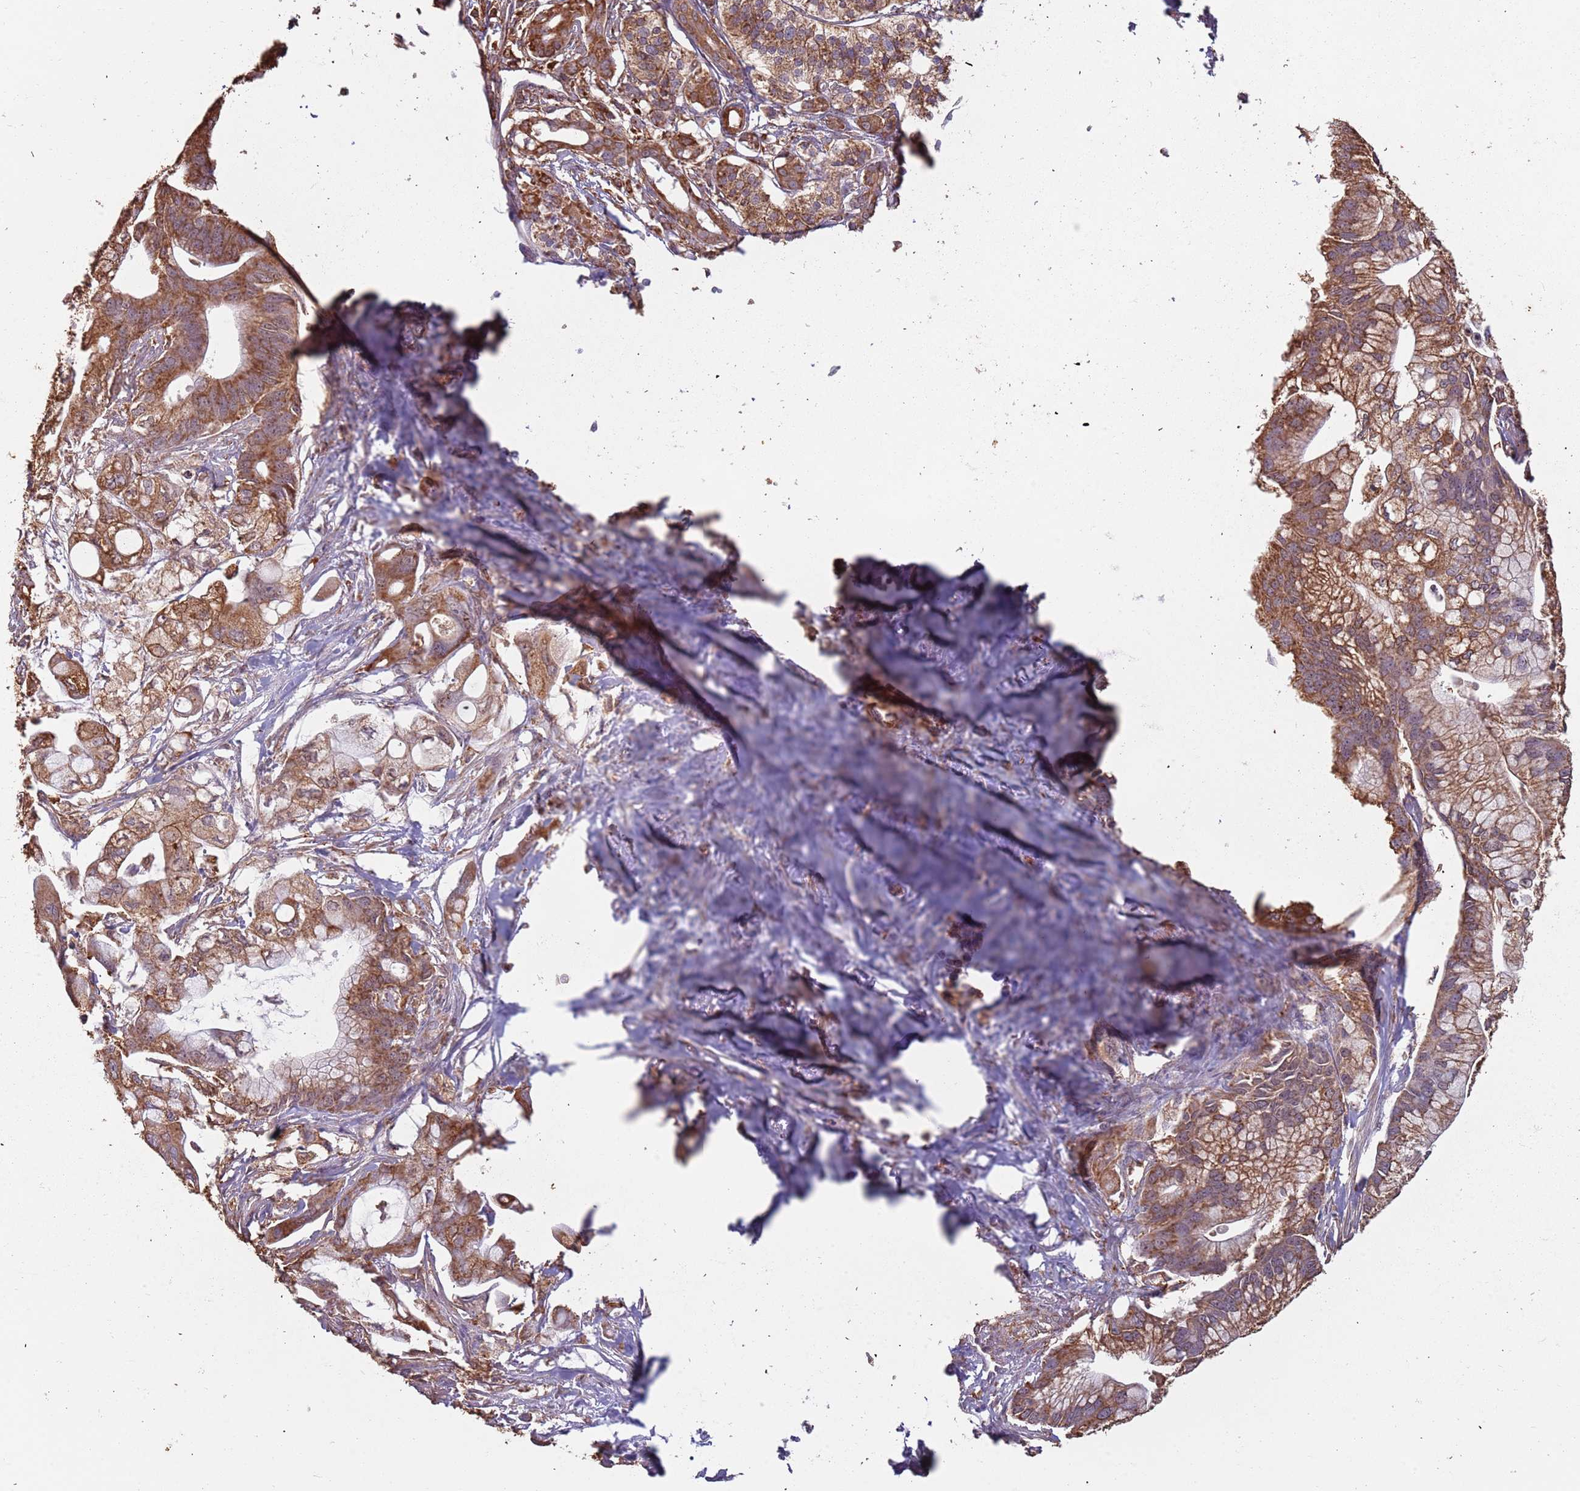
{"staining": {"intensity": "moderate", "quantity": ">75%", "location": "cytoplasmic/membranous"}, "tissue": "pancreatic cancer", "cell_type": "Tumor cells", "image_type": "cancer", "snomed": [{"axis": "morphology", "description": "Adenocarcinoma, NOS"}, {"axis": "topography", "description": "Pancreas"}], "caption": "Pancreatic cancer stained with DAB immunohistochemistry (IHC) displays medium levels of moderate cytoplasmic/membranous positivity in approximately >75% of tumor cells.", "gene": "ATOSB", "patient": {"sex": "male", "age": 68}}